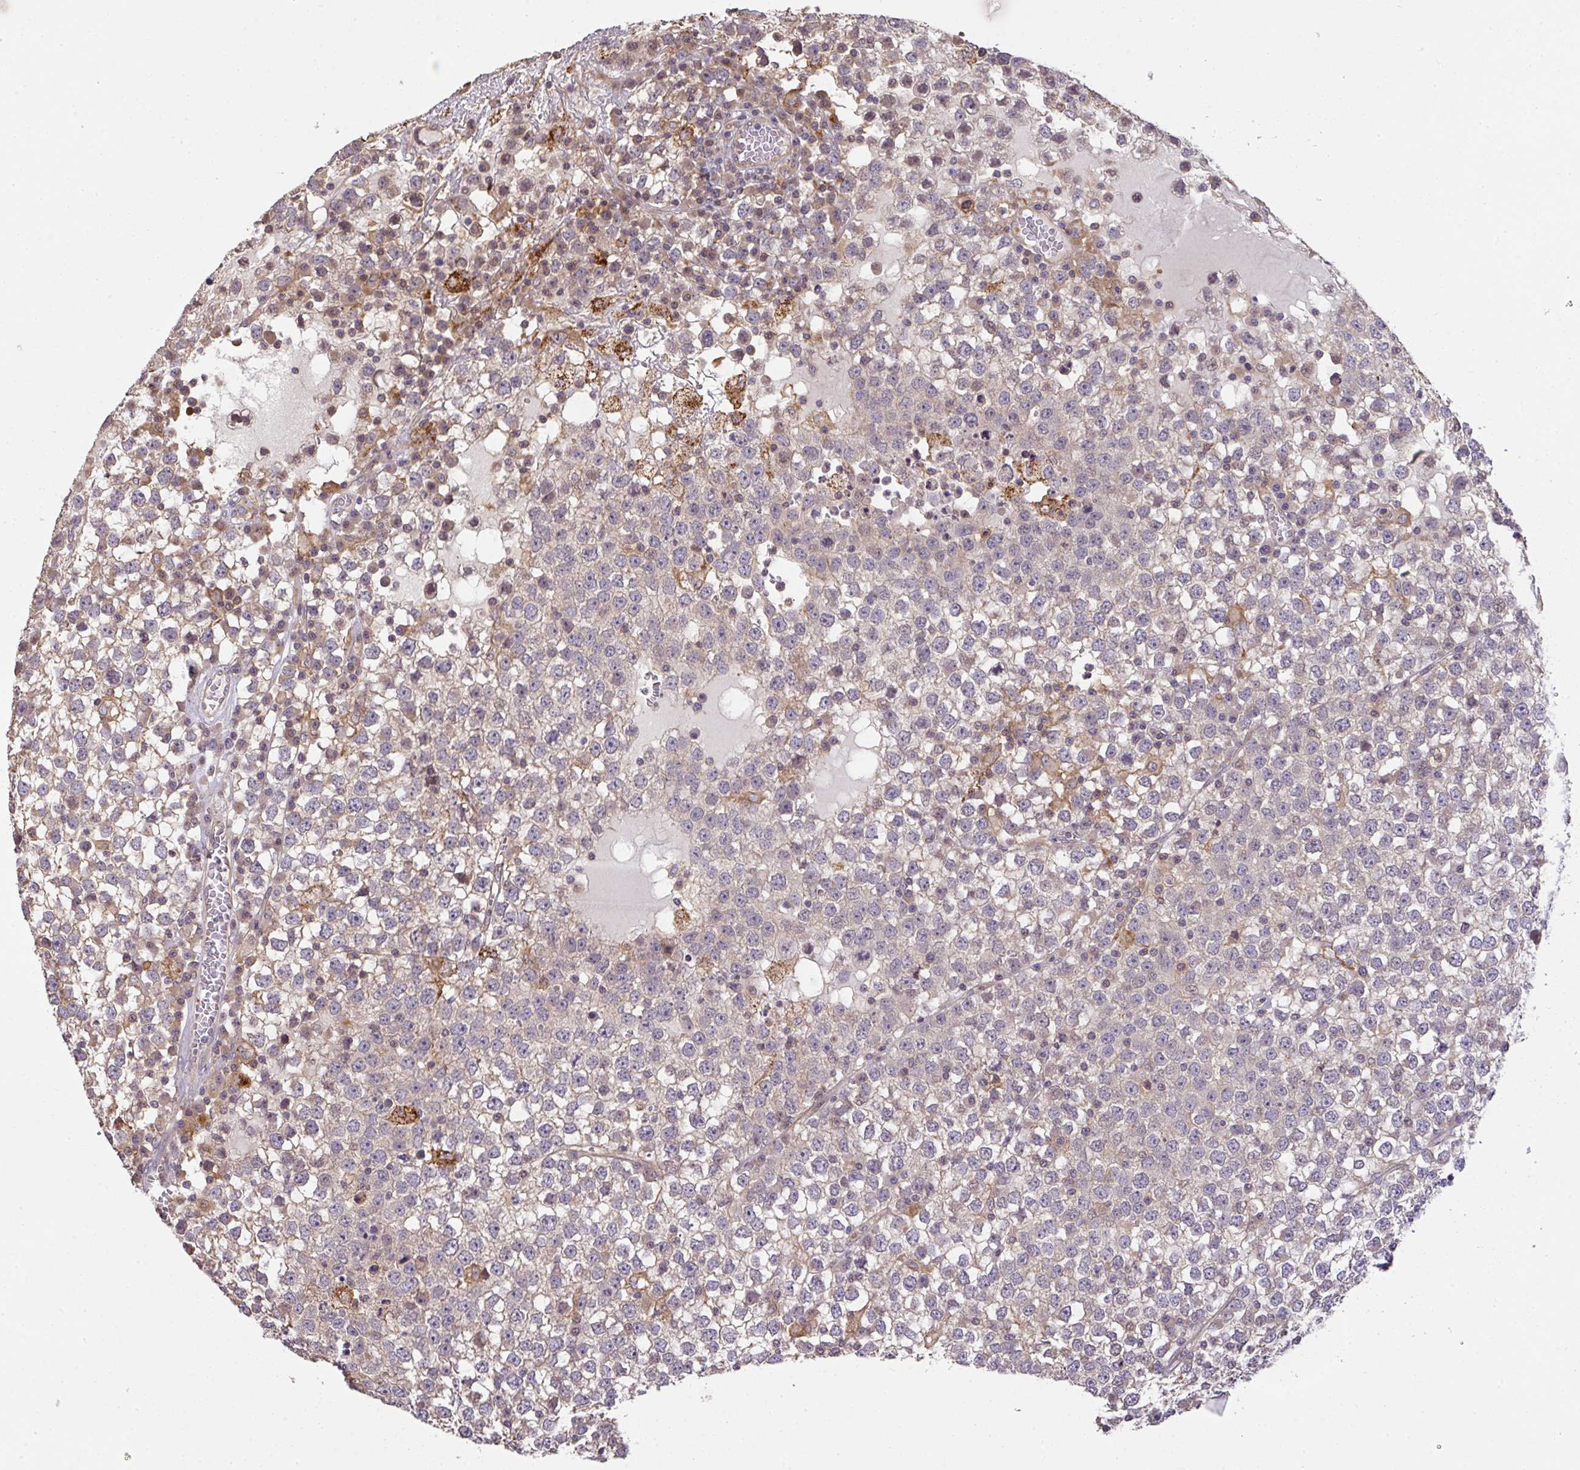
{"staining": {"intensity": "weak", "quantity": "<25%", "location": "cytoplasmic/membranous"}, "tissue": "testis cancer", "cell_type": "Tumor cells", "image_type": "cancer", "snomed": [{"axis": "morphology", "description": "Seminoma, NOS"}, {"axis": "topography", "description": "Testis"}], "caption": "DAB immunohistochemical staining of human testis seminoma displays no significant expression in tumor cells.", "gene": "EEF1AKMT1", "patient": {"sex": "male", "age": 65}}